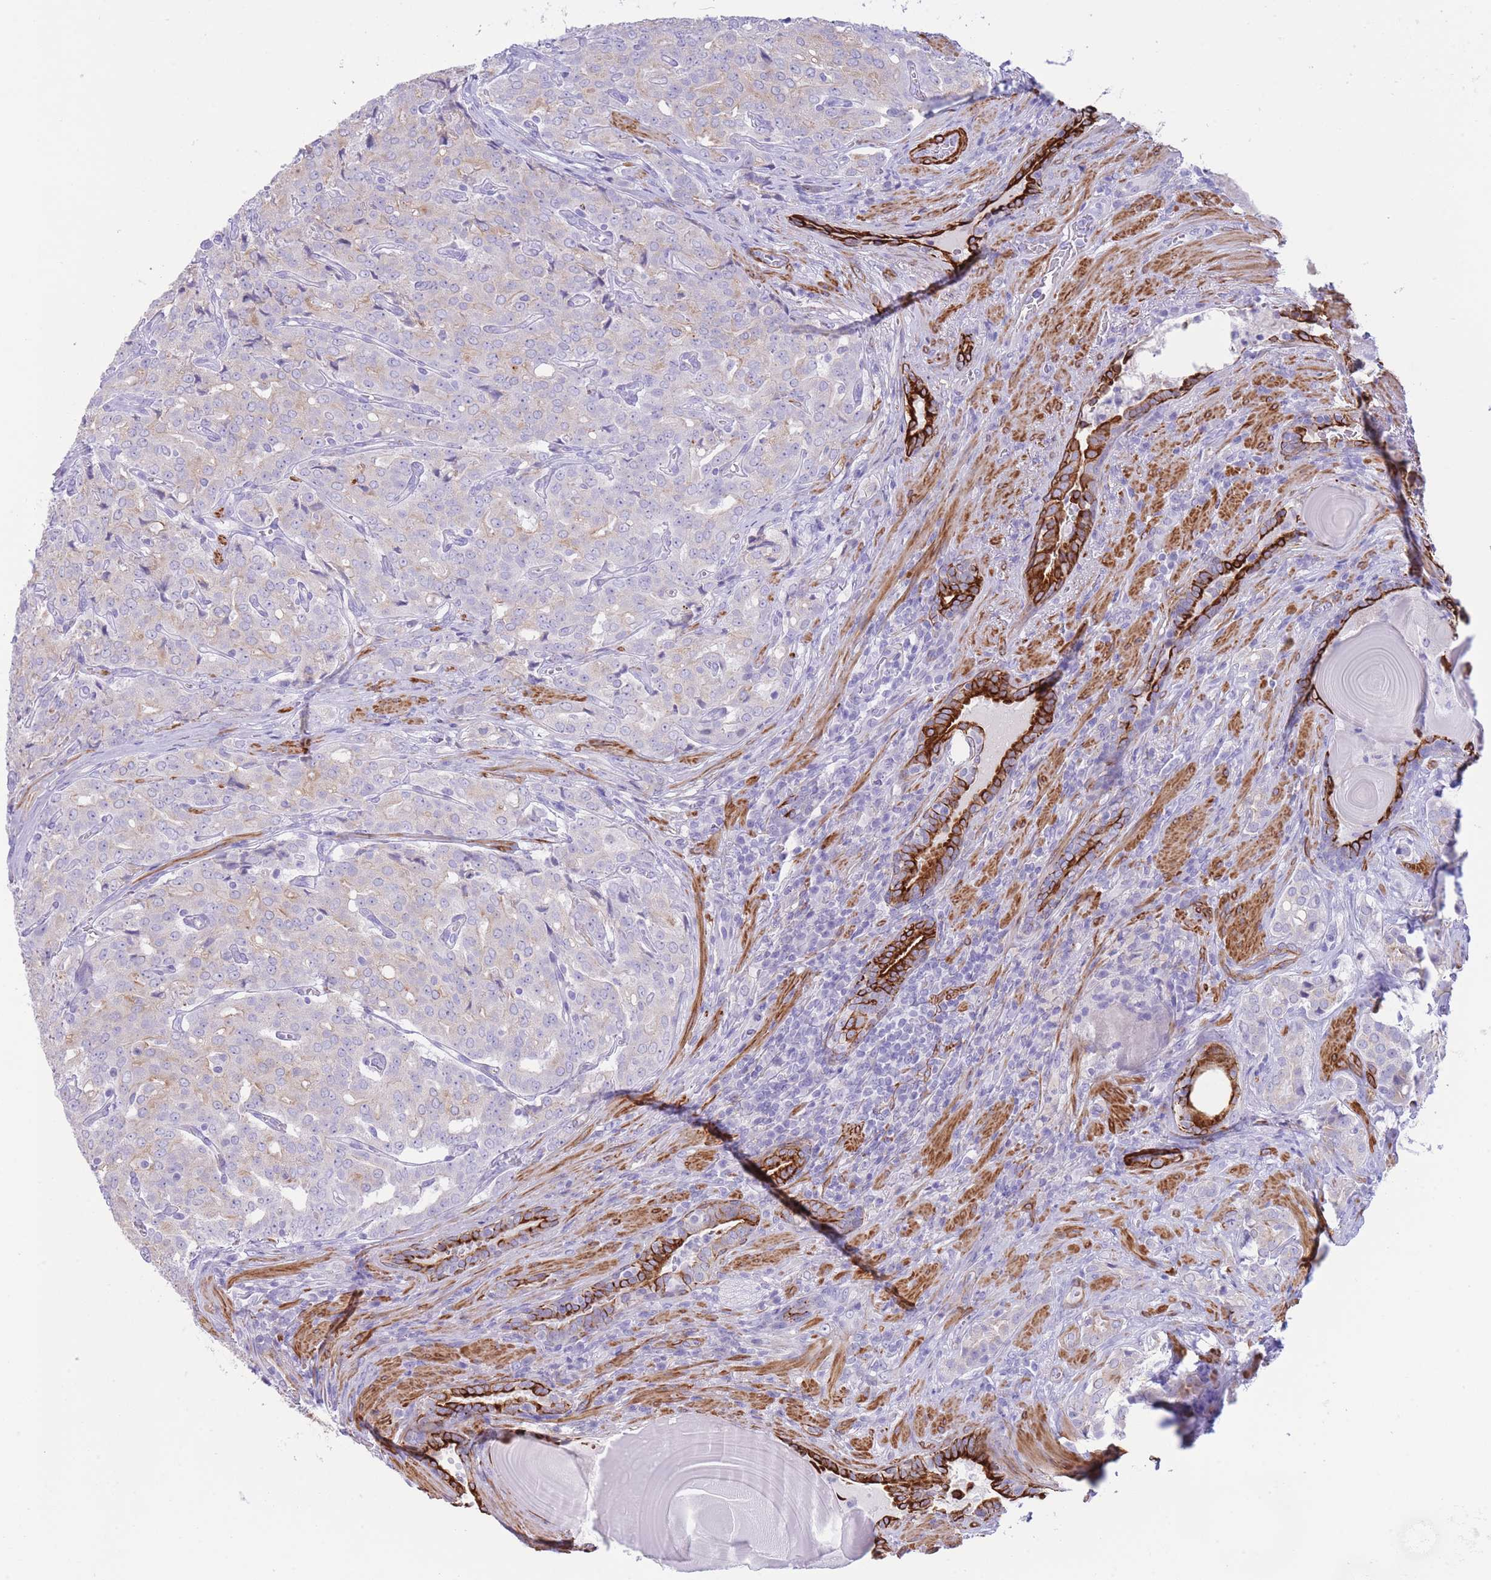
{"staining": {"intensity": "weak", "quantity": "<25%", "location": "cytoplasmic/membranous"}, "tissue": "prostate cancer", "cell_type": "Tumor cells", "image_type": "cancer", "snomed": [{"axis": "morphology", "description": "Adenocarcinoma, High grade"}, {"axis": "topography", "description": "Prostate"}], "caption": "Tumor cells show no significant protein staining in prostate adenocarcinoma (high-grade).", "gene": "VWA8", "patient": {"sex": "male", "age": 68}}